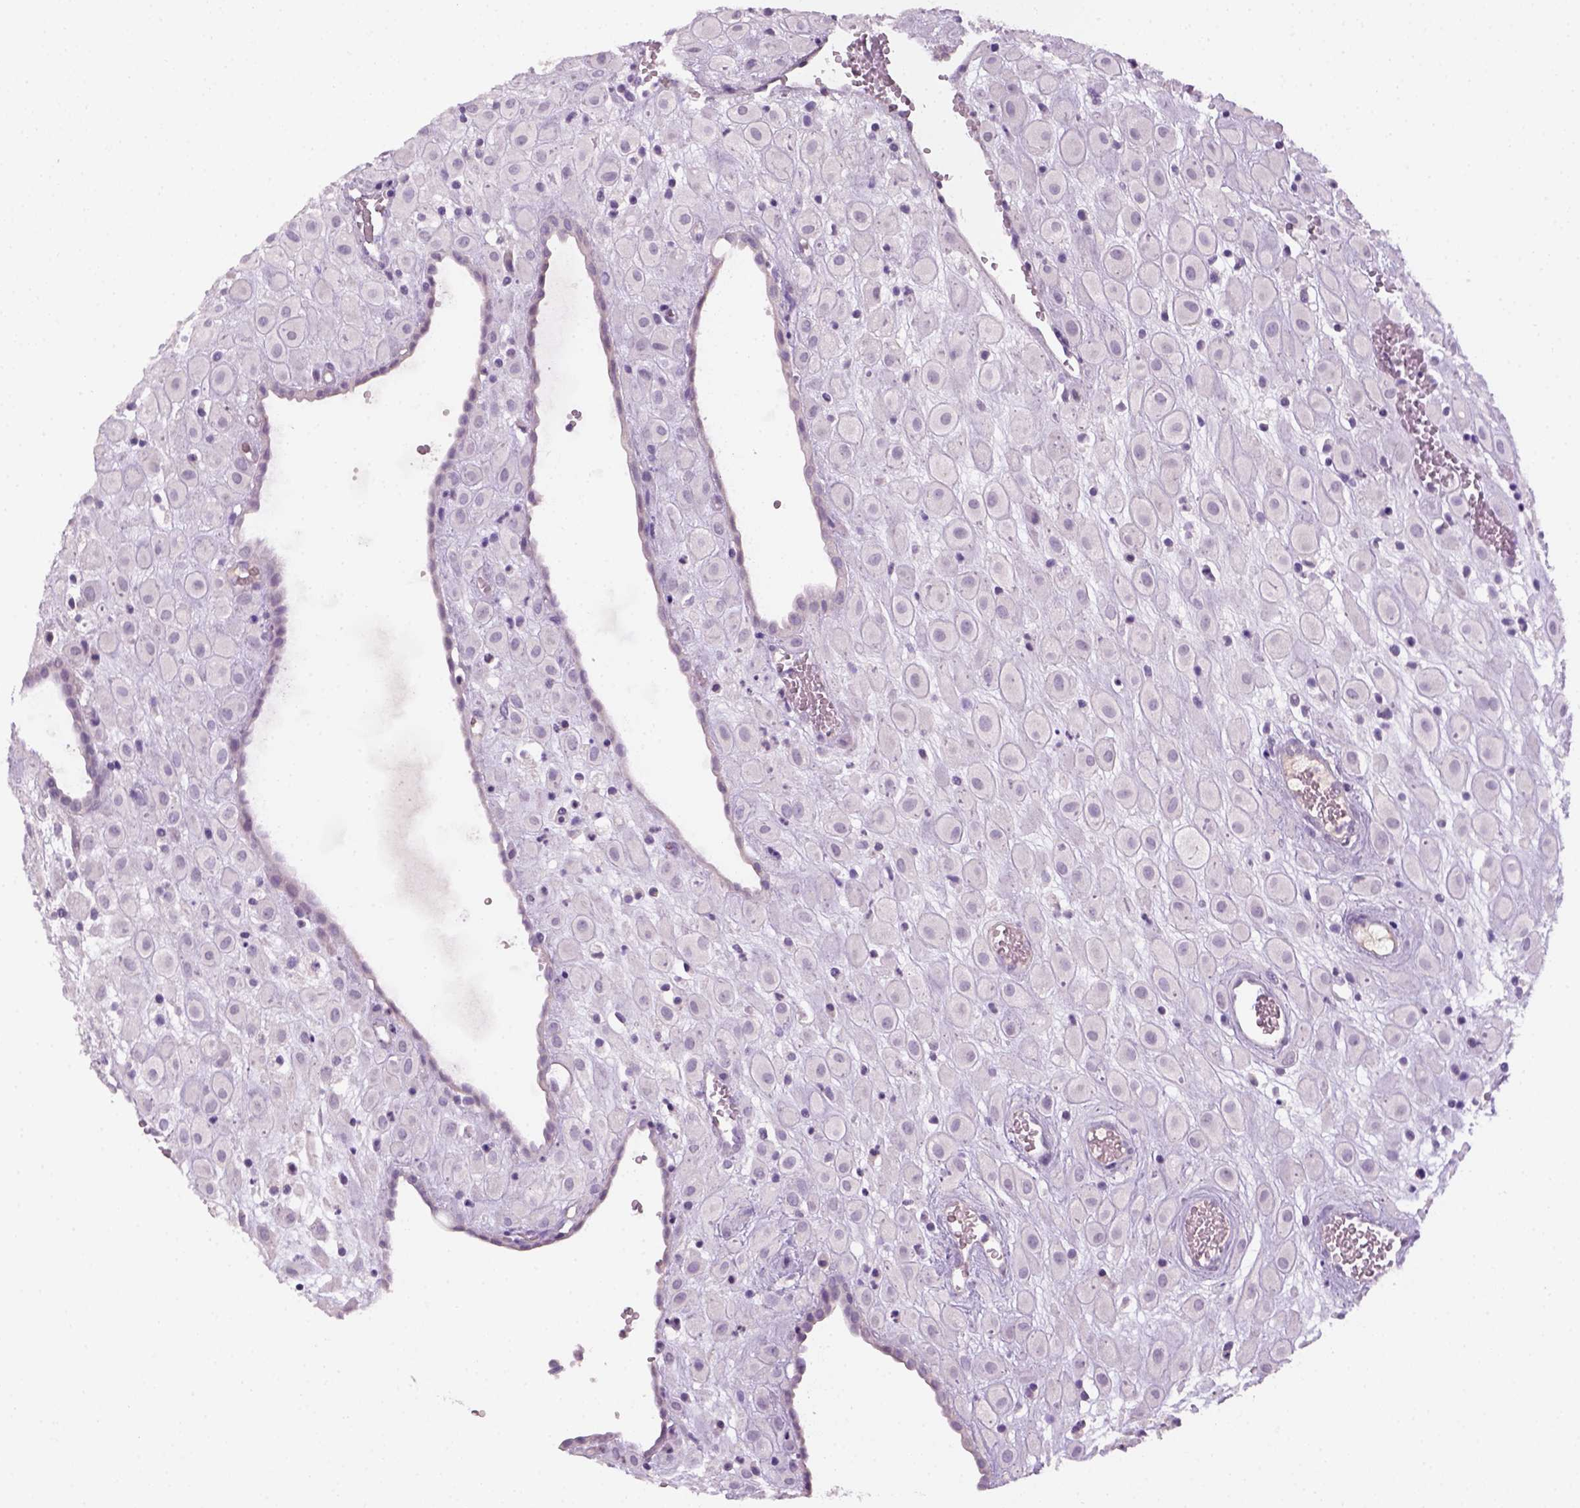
{"staining": {"intensity": "negative", "quantity": "none", "location": "none"}, "tissue": "placenta", "cell_type": "Decidual cells", "image_type": "normal", "snomed": [{"axis": "morphology", "description": "Normal tissue, NOS"}, {"axis": "topography", "description": "Placenta"}], "caption": "The photomicrograph demonstrates no staining of decidual cells in benign placenta. (DAB IHC with hematoxylin counter stain).", "gene": "GFI1B", "patient": {"sex": "female", "age": 24}}